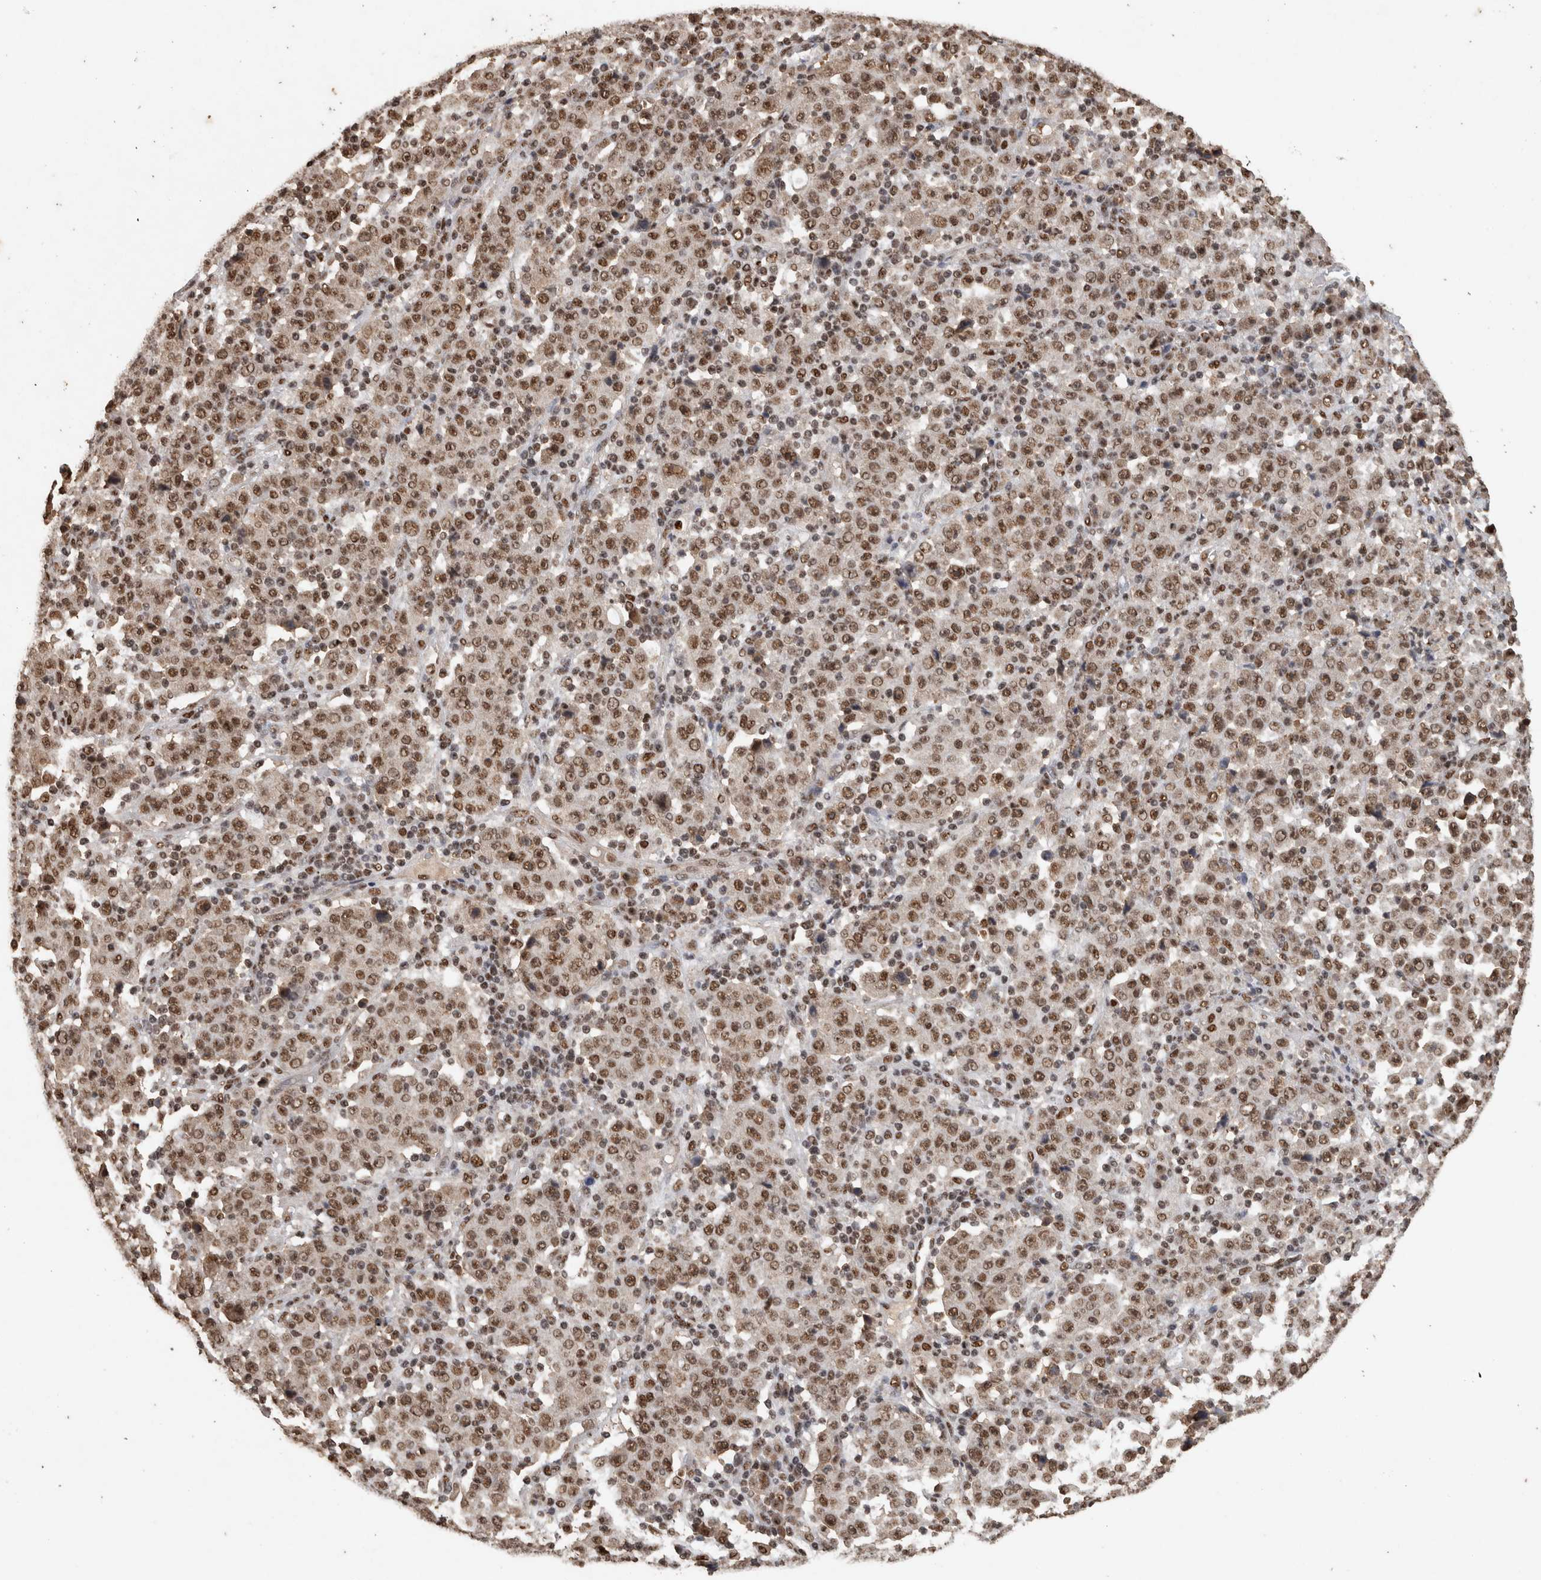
{"staining": {"intensity": "moderate", "quantity": ">75%", "location": "nuclear"}, "tissue": "stomach cancer", "cell_type": "Tumor cells", "image_type": "cancer", "snomed": [{"axis": "morphology", "description": "Normal tissue, NOS"}, {"axis": "morphology", "description": "Adenocarcinoma, NOS"}, {"axis": "topography", "description": "Stomach, upper"}, {"axis": "topography", "description": "Stomach"}], "caption": "About >75% of tumor cells in adenocarcinoma (stomach) reveal moderate nuclear protein staining as visualized by brown immunohistochemical staining.", "gene": "RAD50", "patient": {"sex": "male", "age": 59}}